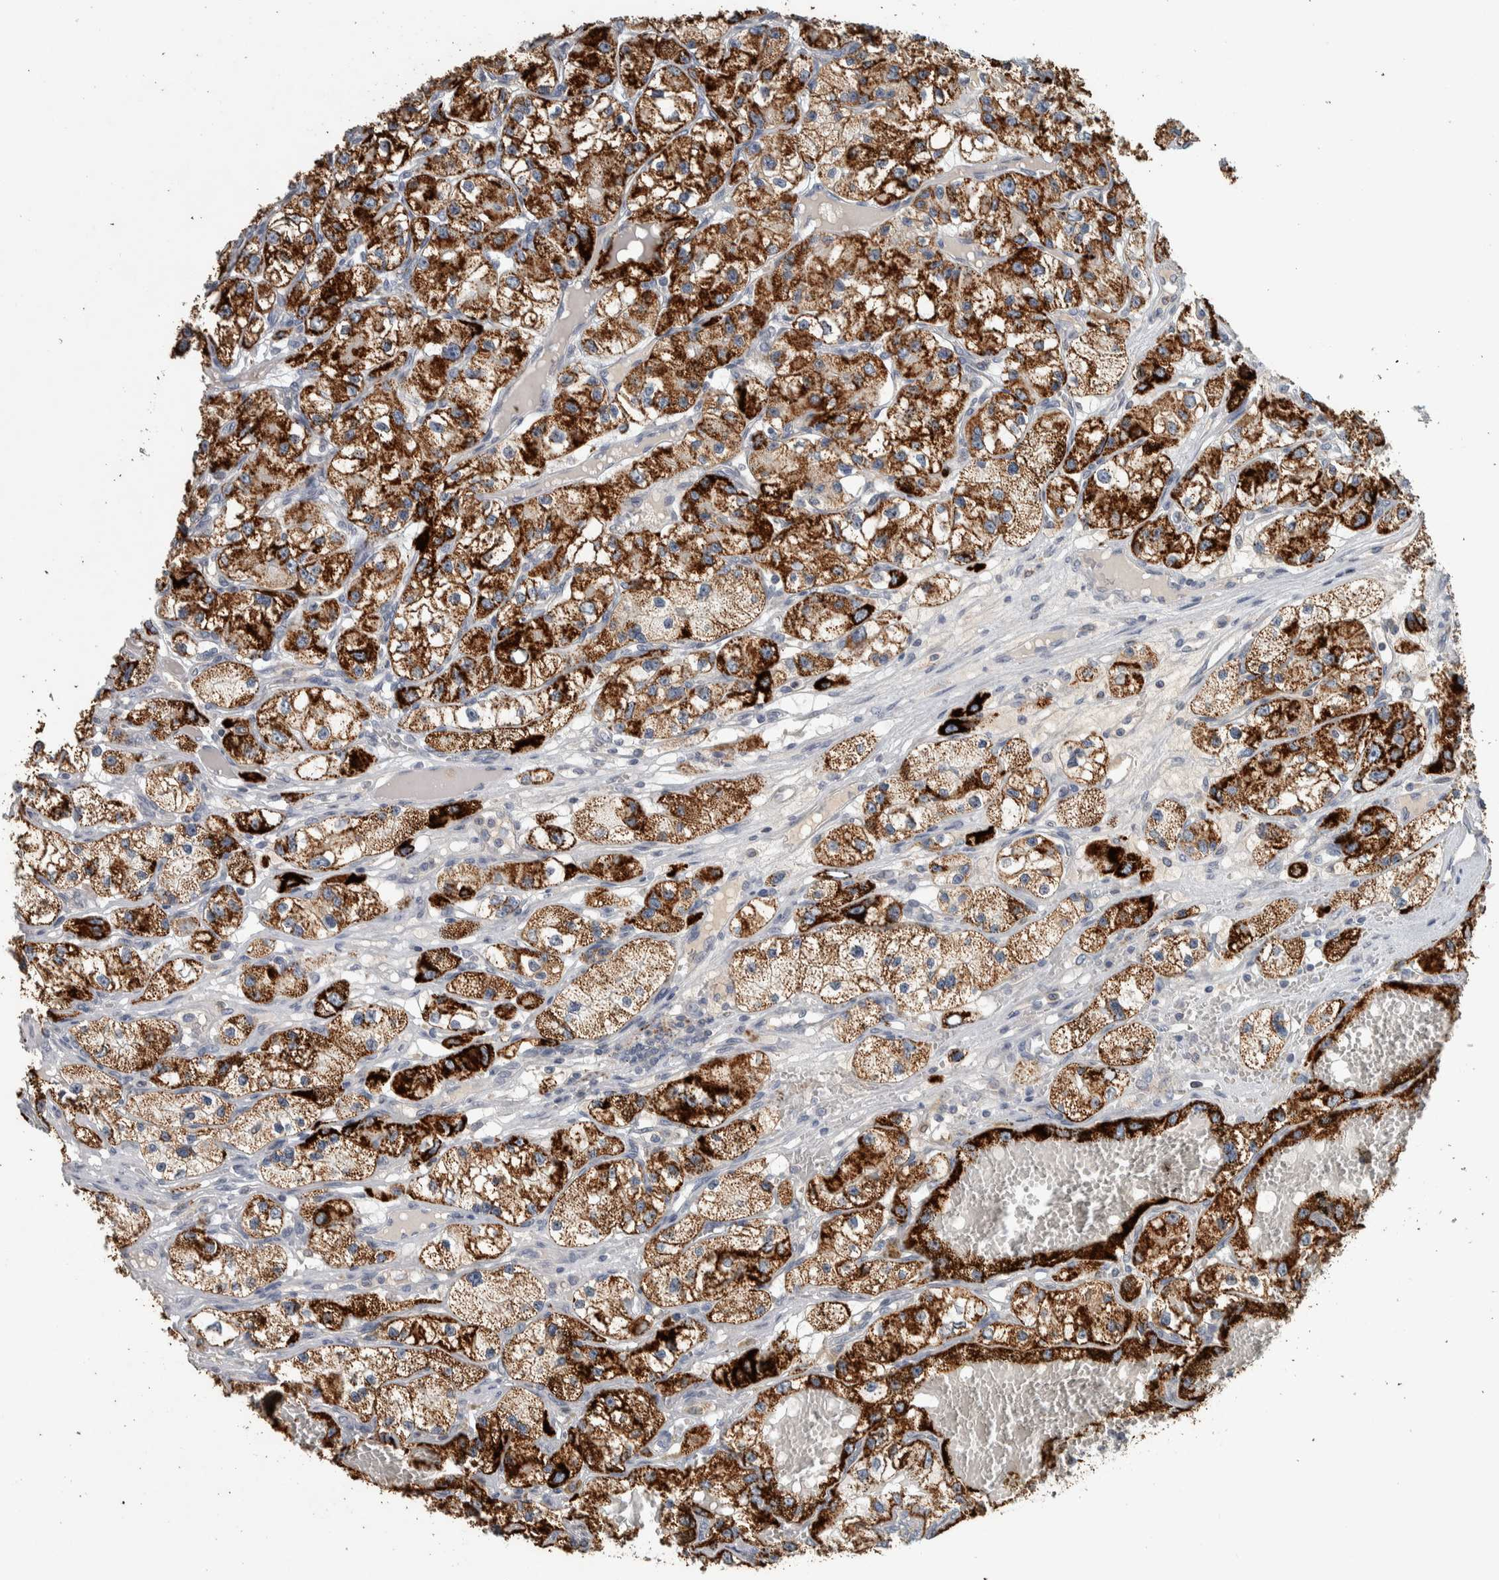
{"staining": {"intensity": "strong", "quantity": ">75%", "location": "cytoplasmic/membranous"}, "tissue": "renal cancer", "cell_type": "Tumor cells", "image_type": "cancer", "snomed": [{"axis": "morphology", "description": "Adenocarcinoma, NOS"}, {"axis": "topography", "description": "Kidney"}], "caption": "Immunohistochemical staining of human renal adenocarcinoma displays strong cytoplasmic/membranous protein staining in approximately >75% of tumor cells.", "gene": "FAM78A", "patient": {"sex": "female", "age": 57}}